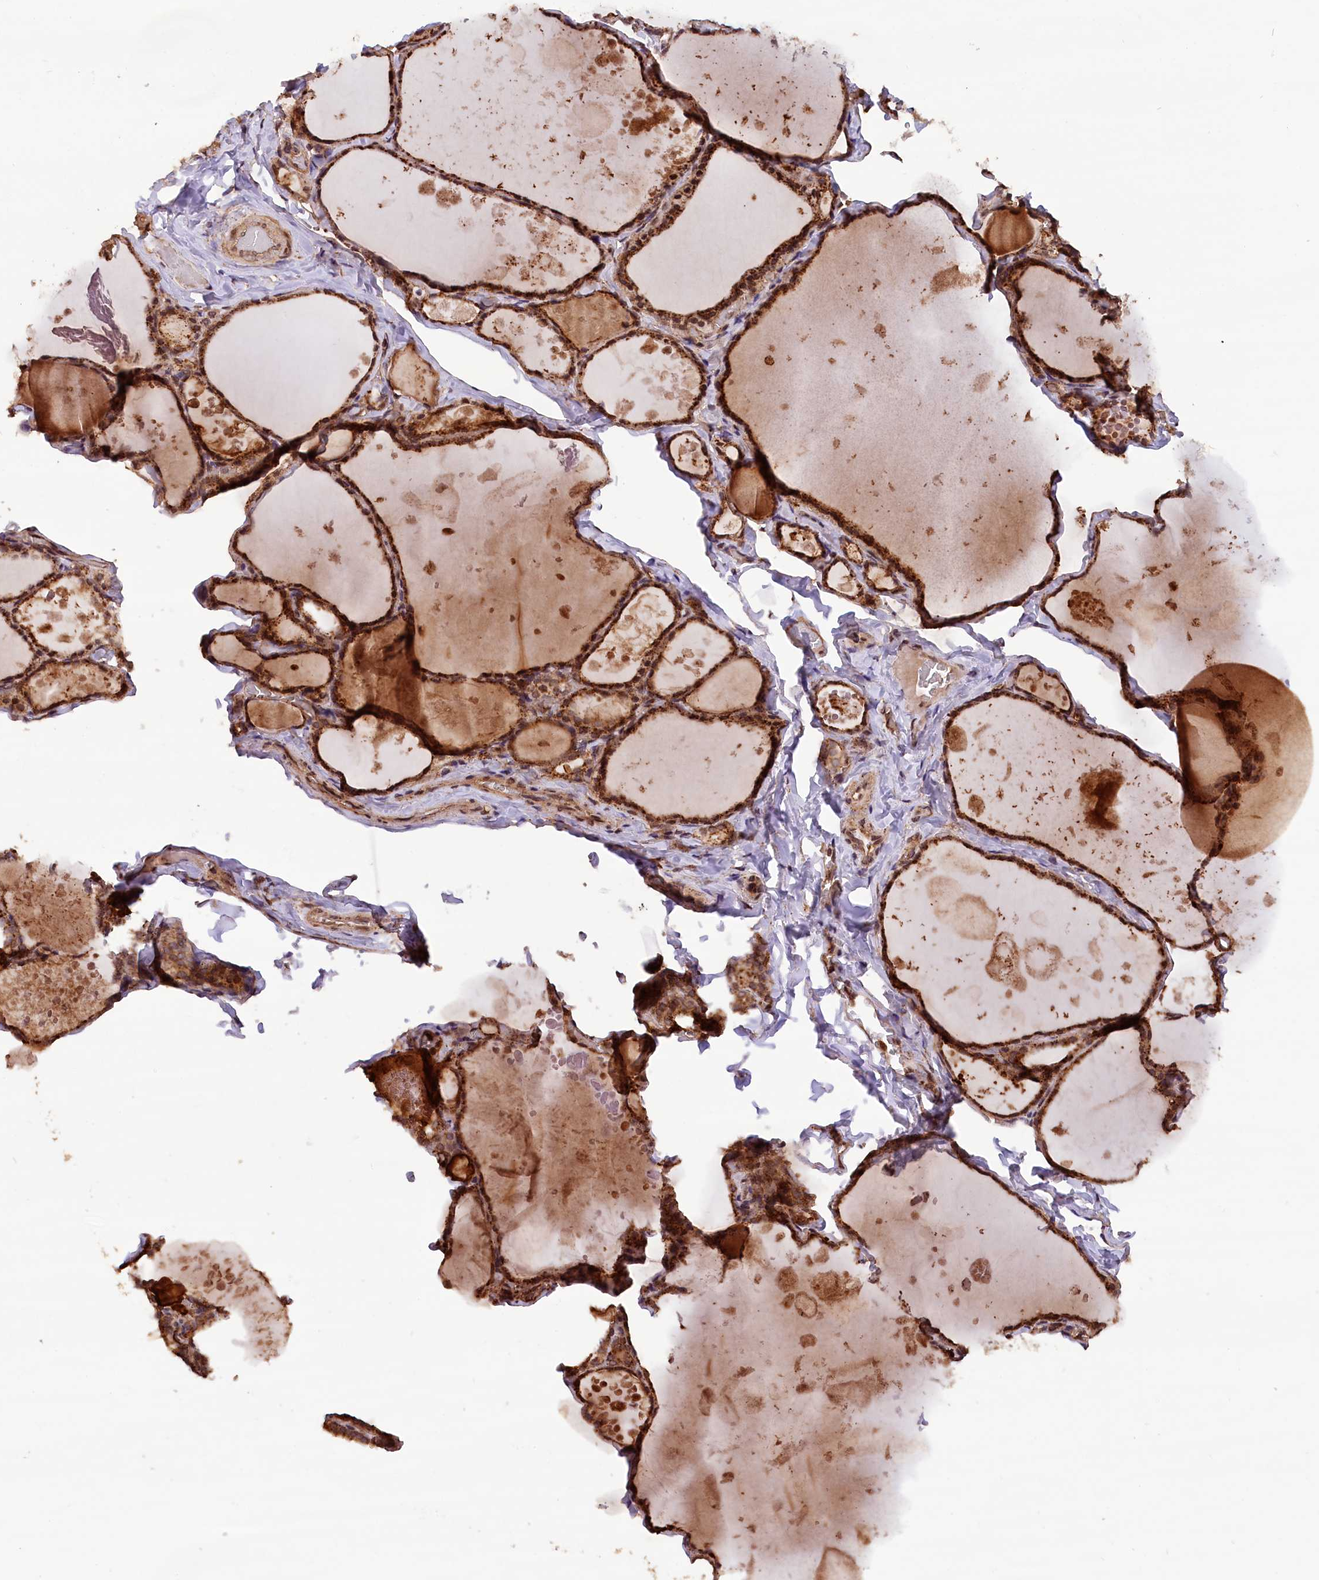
{"staining": {"intensity": "strong", "quantity": ">75%", "location": "cytoplasmic/membranous"}, "tissue": "thyroid gland", "cell_type": "Glandular cells", "image_type": "normal", "snomed": [{"axis": "morphology", "description": "Normal tissue, NOS"}, {"axis": "topography", "description": "Thyroid gland"}], "caption": "Thyroid gland stained with immunohistochemistry (IHC) reveals strong cytoplasmic/membranous staining in about >75% of glandular cells.", "gene": "IST1", "patient": {"sex": "male", "age": 56}}